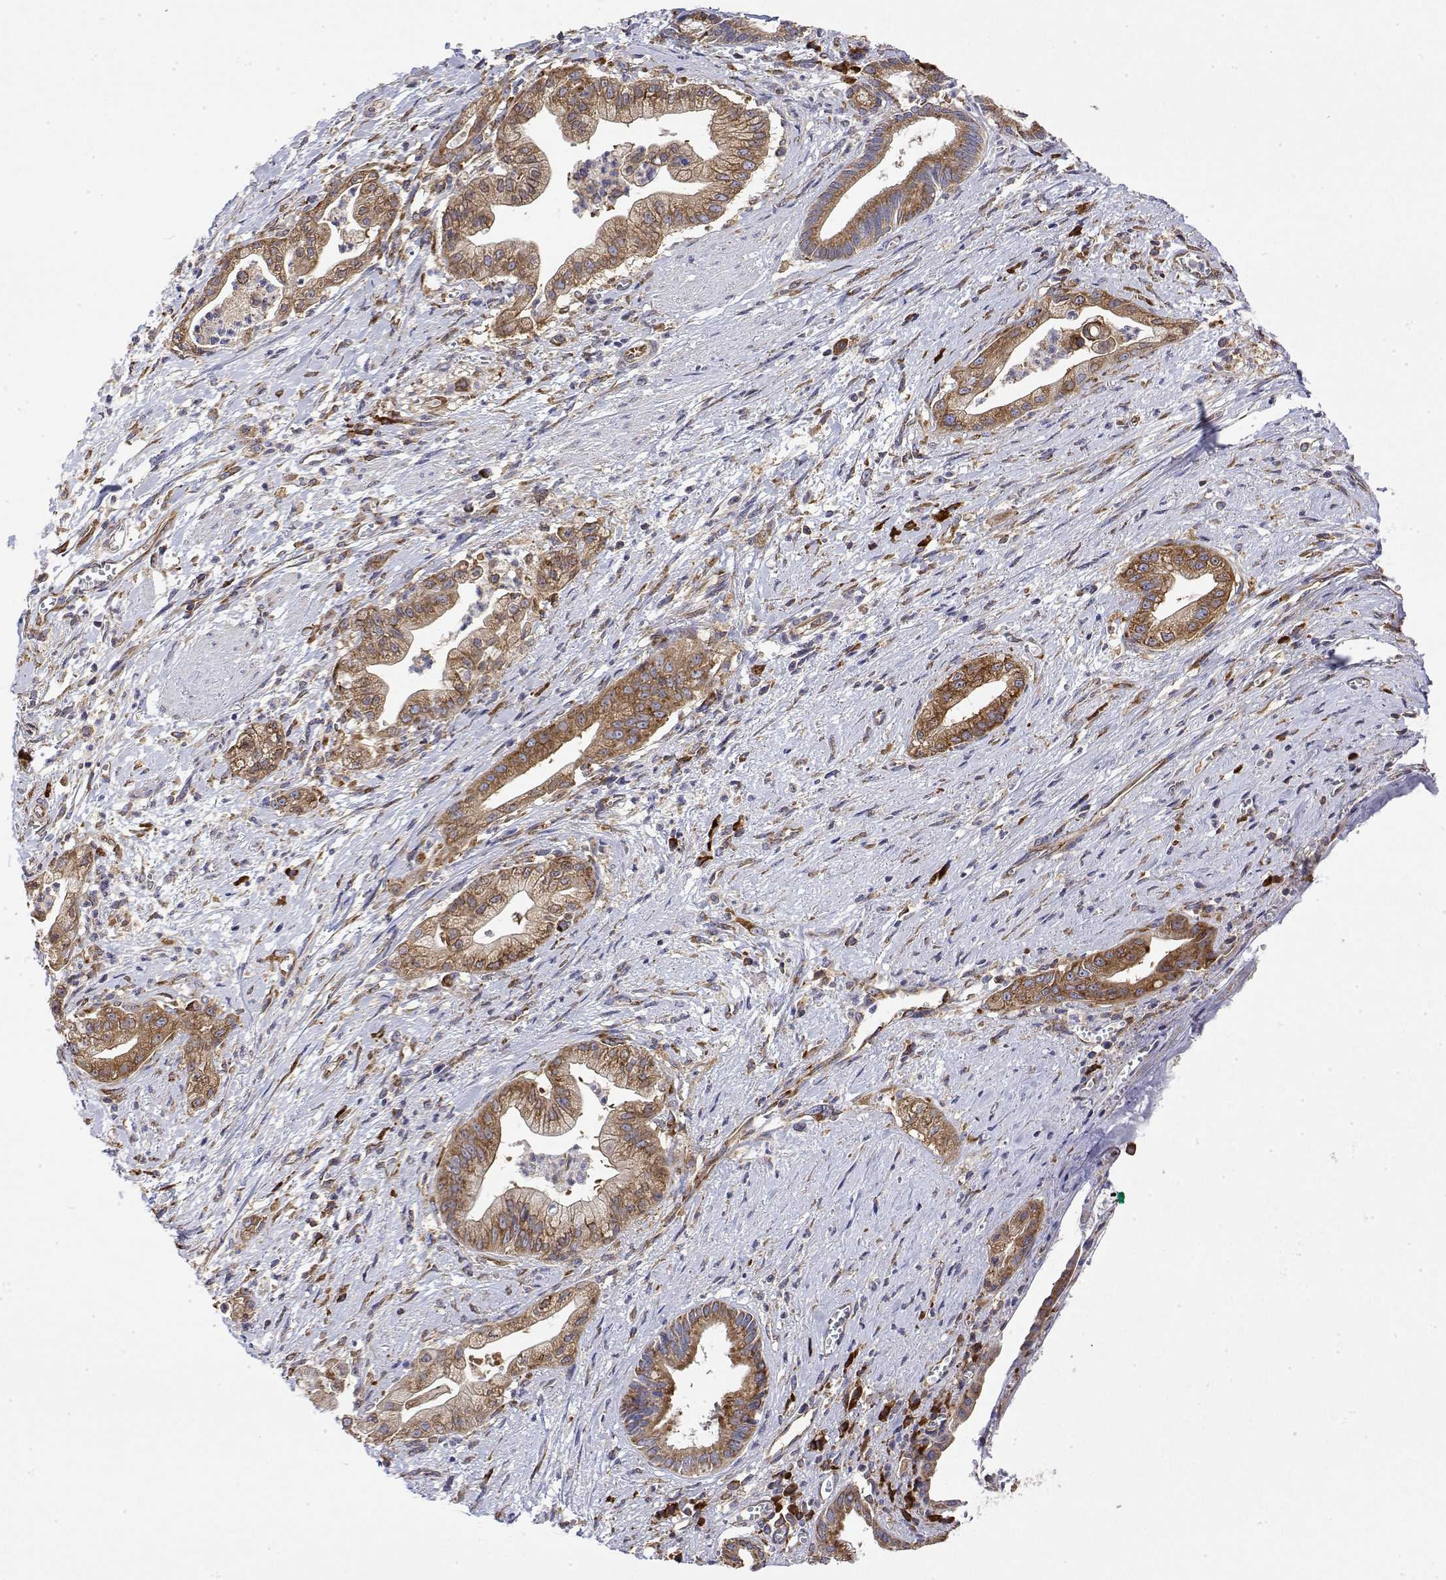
{"staining": {"intensity": "moderate", "quantity": ">75%", "location": "cytoplasmic/membranous"}, "tissue": "pancreatic cancer", "cell_type": "Tumor cells", "image_type": "cancer", "snomed": [{"axis": "morphology", "description": "Normal tissue, NOS"}, {"axis": "morphology", "description": "Adenocarcinoma, NOS"}, {"axis": "topography", "description": "Lymph node"}, {"axis": "topography", "description": "Pancreas"}], "caption": "Protein staining shows moderate cytoplasmic/membranous expression in about >75% of tumor cells in pancreatic cancer. The staining is performed using DAB brown chromogen to label protein expression. The nuclei are counter-stained blue using hematoxylin.", "gene": "EEF1G", "patient": {"sex": "female", "age": 58}}